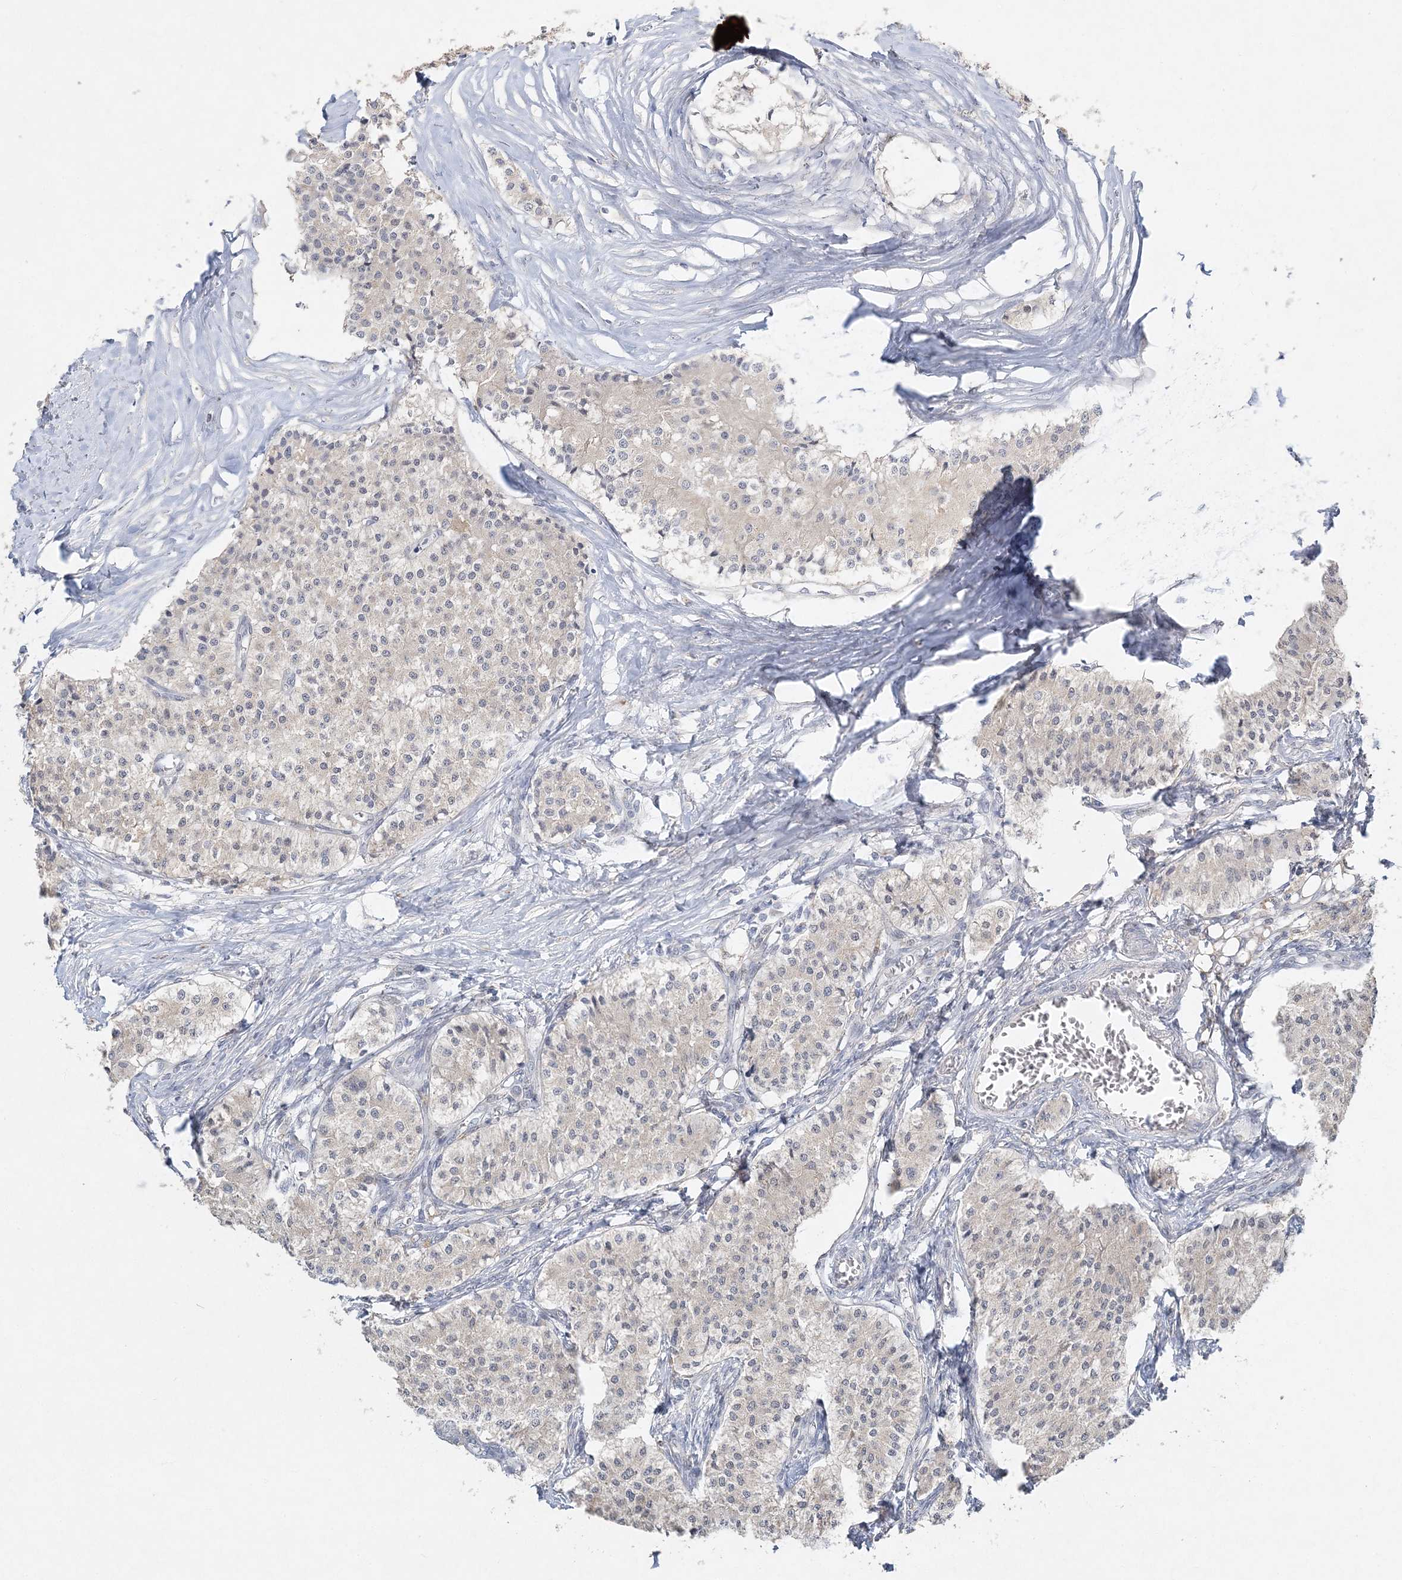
{"staining": {"intensity": "negative", "quantity": "none", "location": "none"}, "tissue": "carcinoid", "cell_type": "Tumor cells", "image_type": "cancer", "snomed": [{"axis": "morphology", "description": "Carcinoid, malignant, NOS"}, {"axis": "topography", "description": "Colon"}], "caption": "Immunohistochemistry (IHC) image of malignant carcinoid stained for a protein (brown), which demonstrates no staining in tumor cells. (DAB (3,3'-diaminobenzidine) immunohistochemistry, high magnification).", "gene": "MAT2B", "patient": {"sex": "female", "age": 52}}